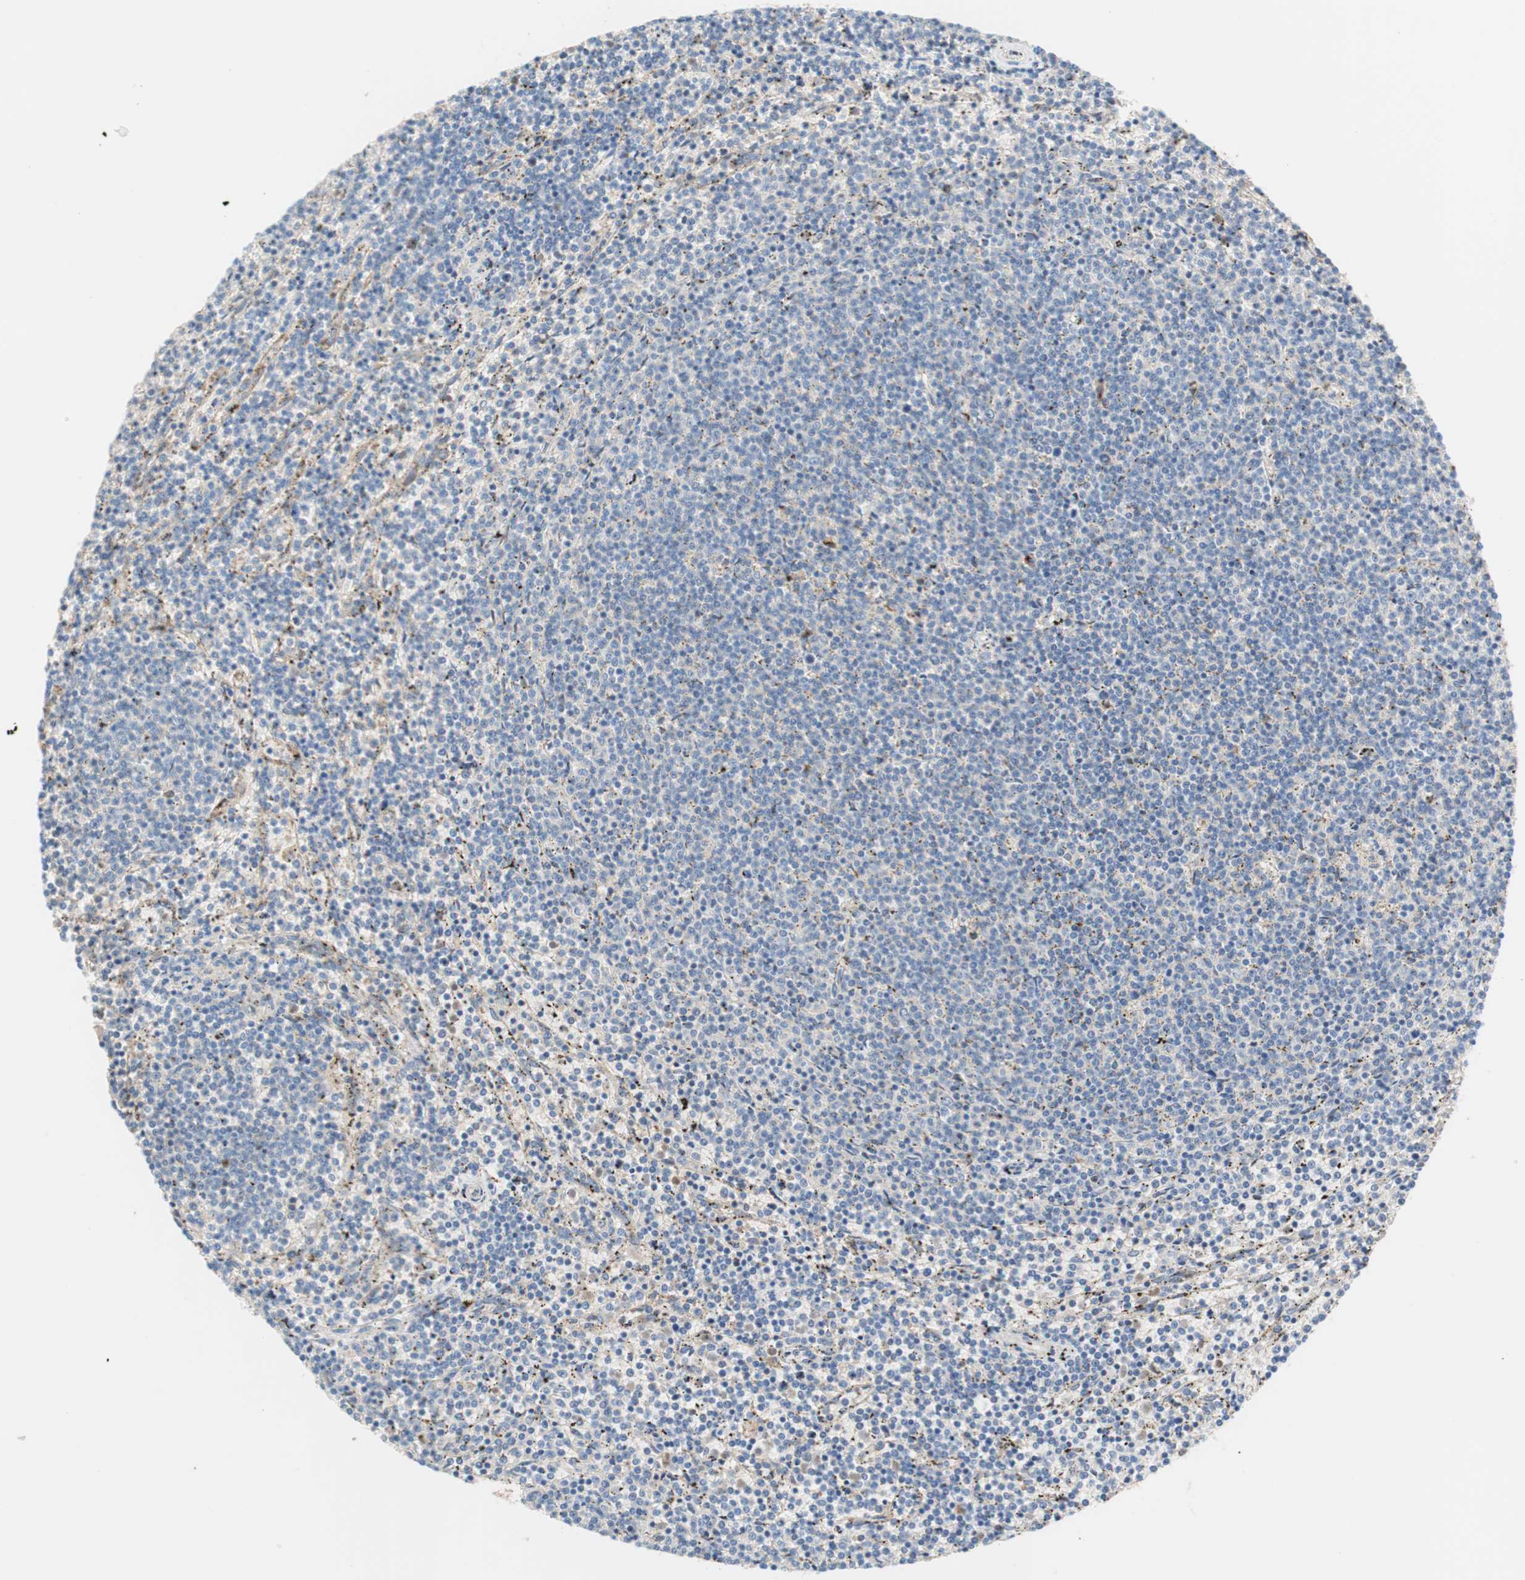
{"staining": {"intensity": "negative", "quantity": "none", "location": "none"}, "tissue": "lymphoma", "cell_type": "Tumor cells", "image_type": "cancer", "snomed": [{"axis": "morphology", "description": "Malignant lymphoma, non-Hodgkin's type, Low grade"}, {"axis": "topography", "description": "Spleen"}], "caption": "DAB immunohistochemical staining of malignant lymphoma, non-Hodgkin's type (low-grade) shows no significant expression in tumor cells.", "gene": "RBP4", "patient": {"sex": "female", "age": 50}}